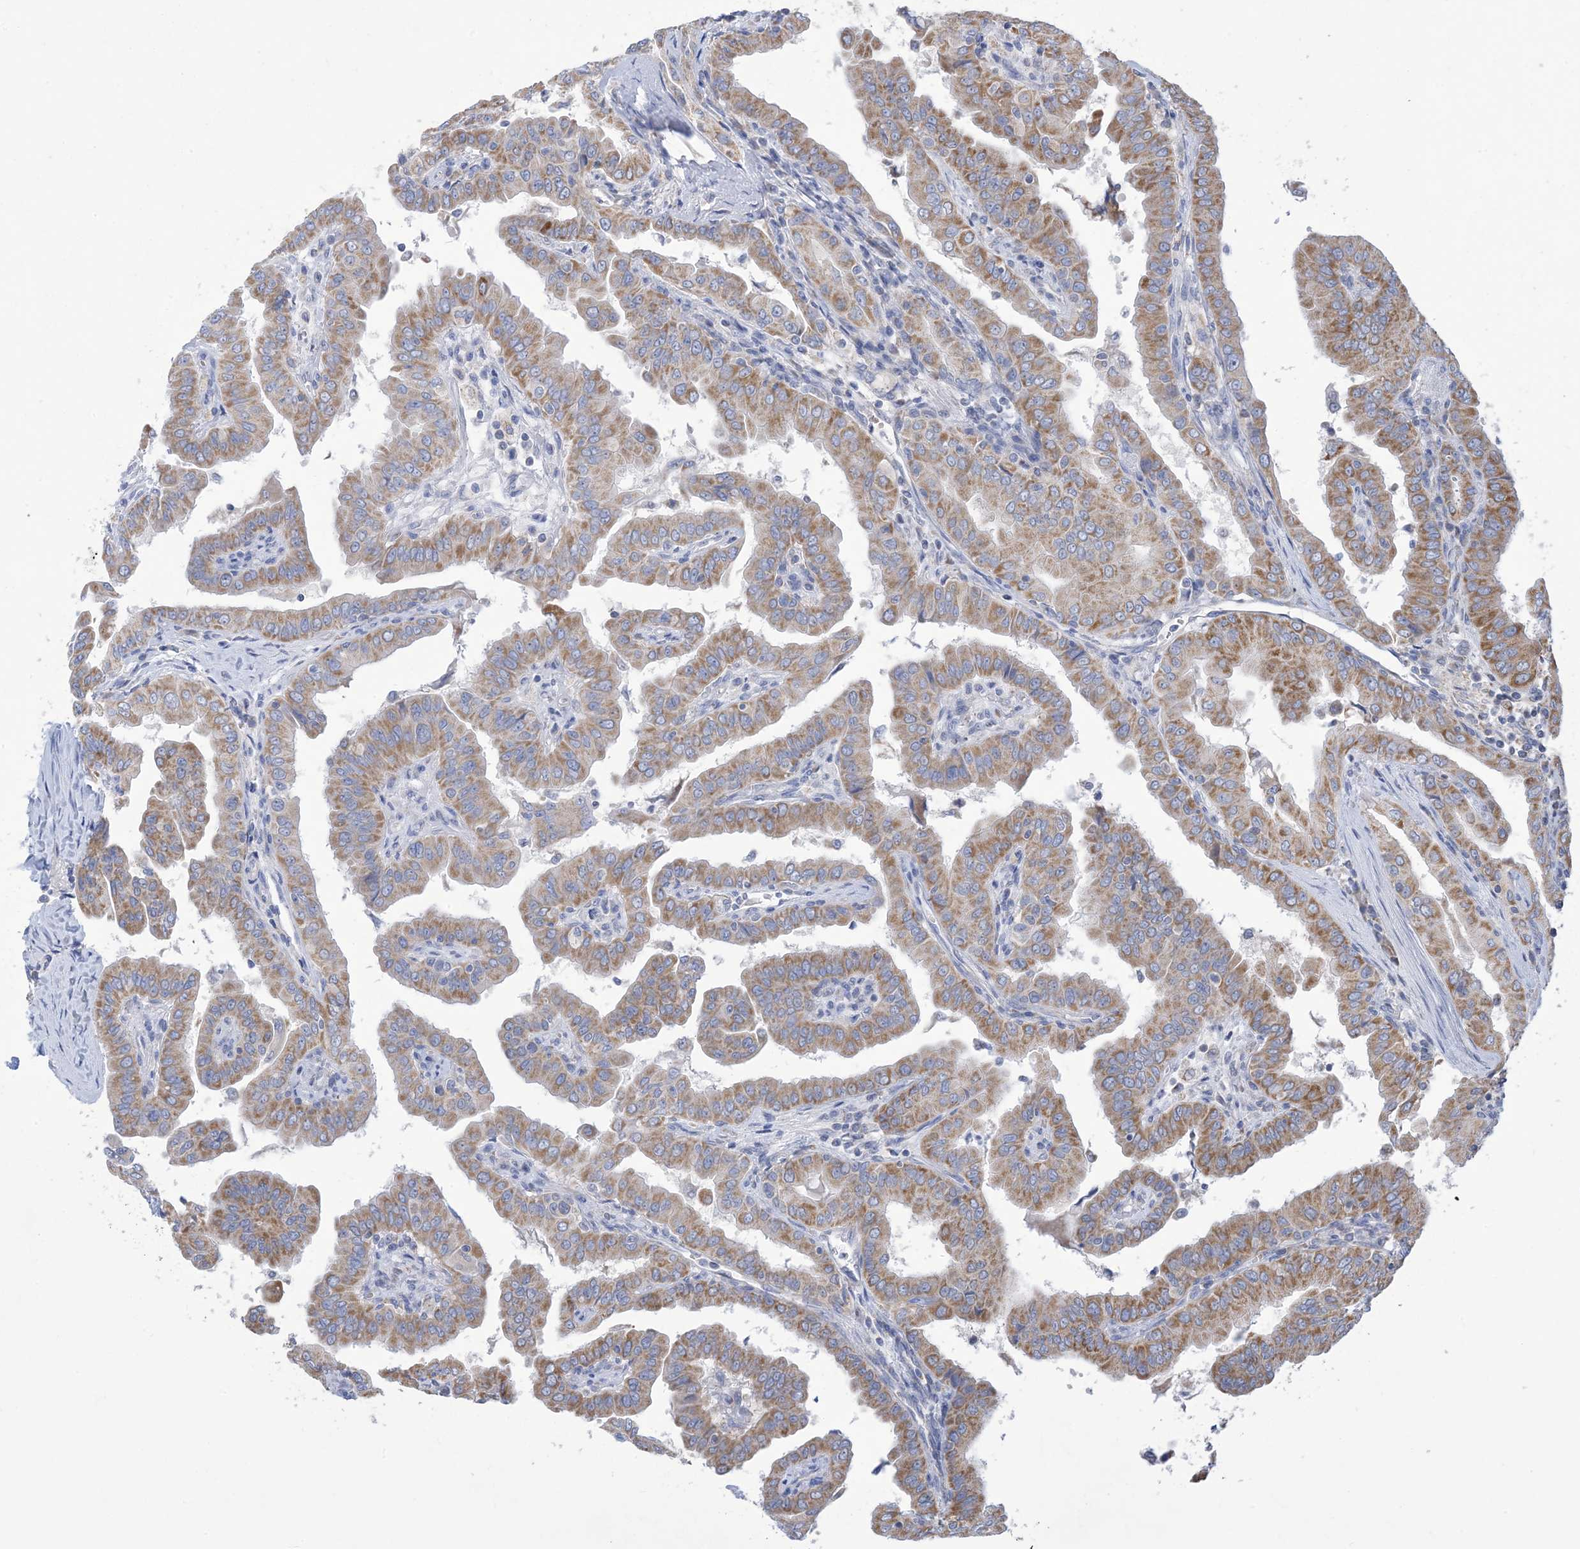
{"staining": {"intensity": "moderate", "quantity": ">75%", "location": "cytoplasmic/membranous"}, "tissue": "thyroid cancer", "cell_type": "Tumor cells", "image_type": "cancer", "snomed": [{"axis": "morphology", "description": "Papillary adenocarcinoma, NOS"}, {"axis": "topography", "description": "Thyroid gland"}], "caption": "Immunohistochemistry photomicrograph of neoplastic tissue: thyroid papillary adenocarcinoma stained using immunohistochemistry demonstrates medium levels of moderate protein expression localized specifically in the cytoplasmic/membranous of tumor cells, appearing as a cytoplasmic/membranous brown color.", "gene": "CLEC16A", "patient": {"sex": "male", "age": 33}}